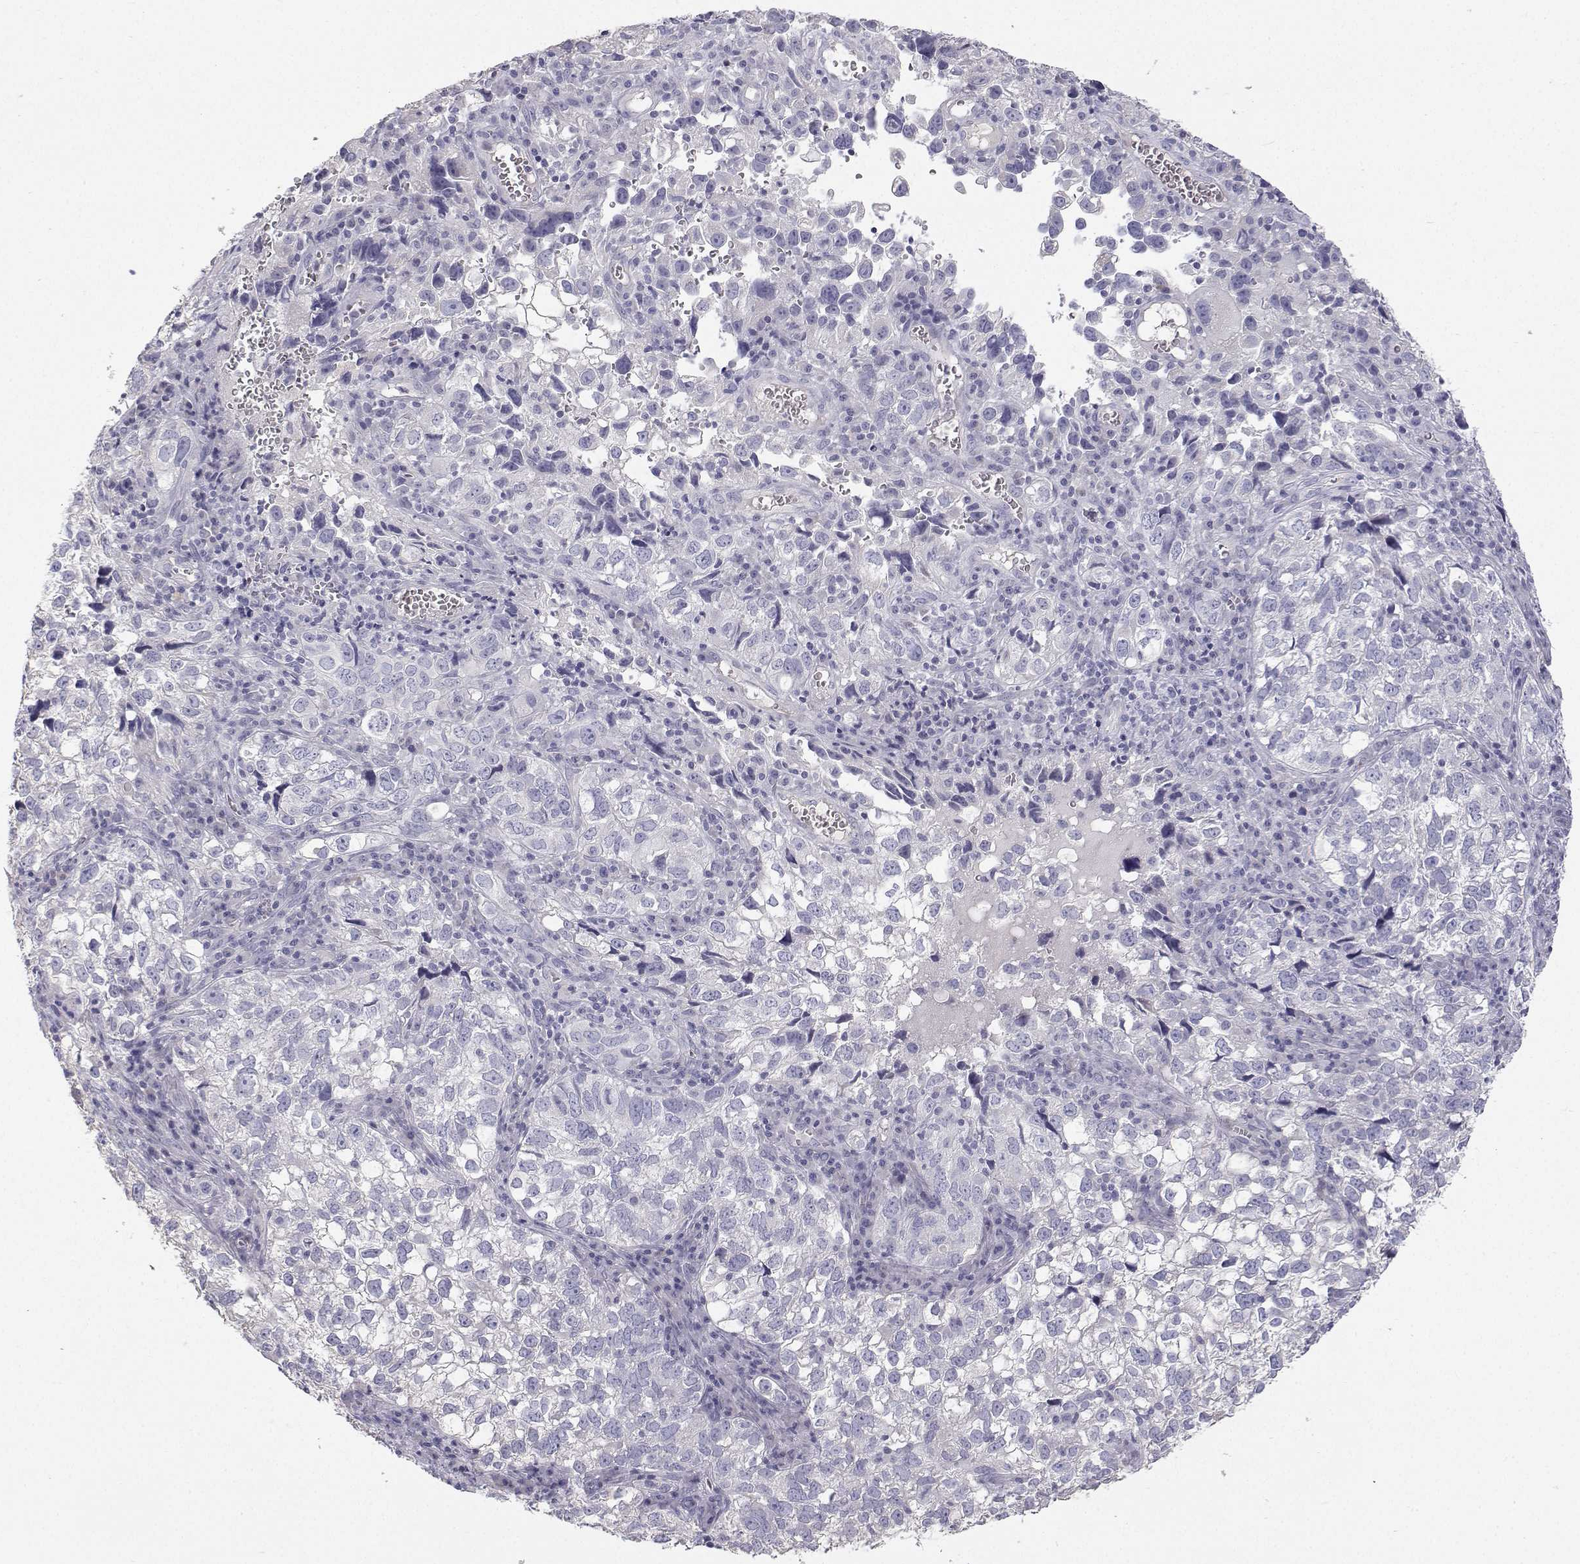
{"staining": {"intensity": "negative", "quantity": "none", "location": "none"}, "tissue": "cervical cancer", "cell_type": "Tumor cells", "image_type": "cancer", "snomed": [{"axis": "morphology", "description": "Squamous cell carcinoma, NOS"}, {"axis": "topography", "description": "Cervix"}], "caption": "Cervical cancer (squamous cell carcinoma) was stained to show a protein in brown. There is no significant expression in tumor cells.", "gene": "ANKRD65", "patient": {"sex": "female", "age": 55}}